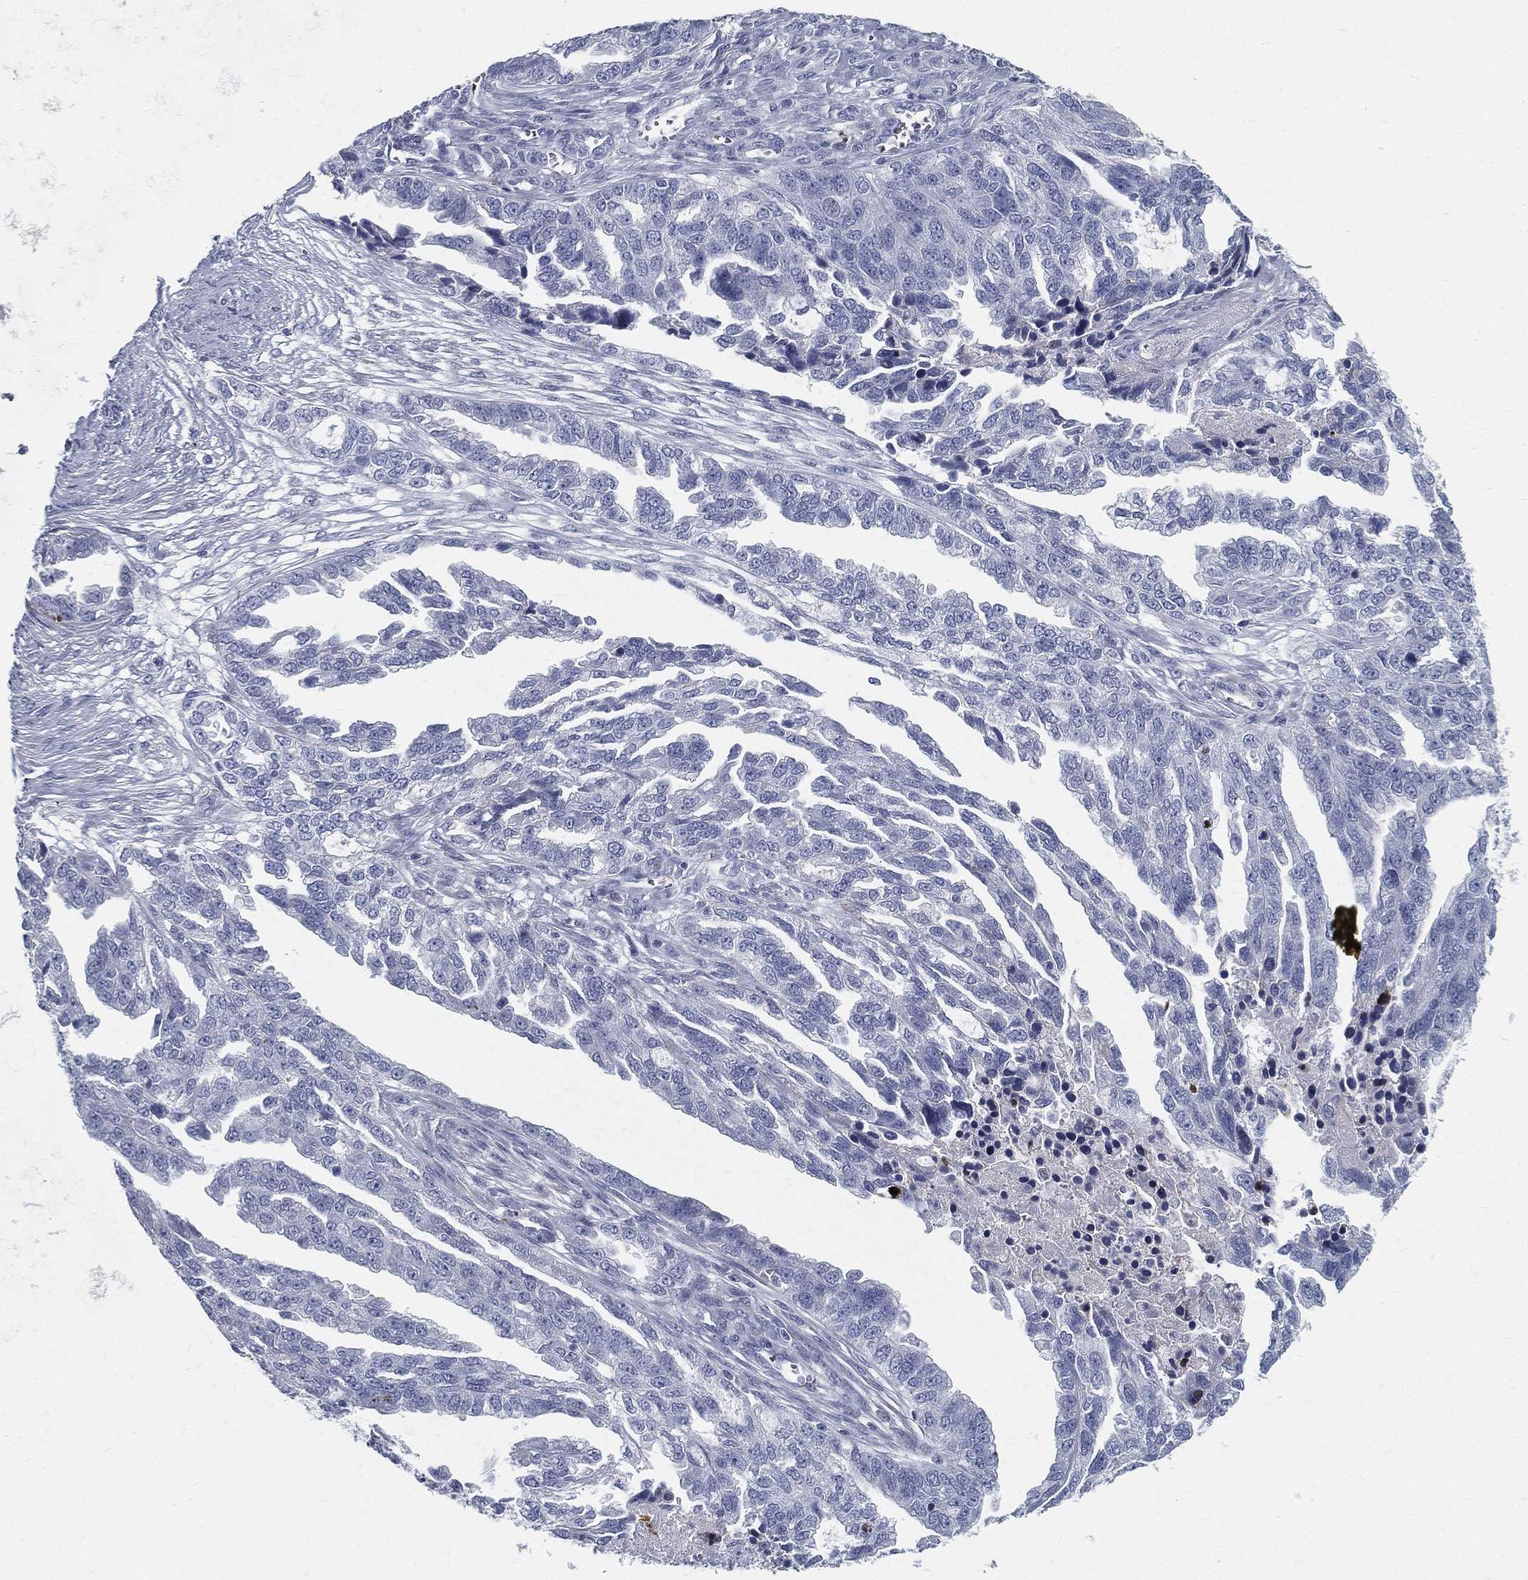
{"staining": {"intensity": "negative", "quantity": "none", "location": "none"}, "tissue": "ovarian cancer", "cell_type": "Tumor cells", "image_type": "cancer", "snomed": [{"axis": "morphology", "description": "Cystadenocarcinoma, serous, NOS"}, {"axis": "topography", "description": "Ovary"}], "caption": "An immunohistochemistry histopathology image of ovarian serous cystadenocarcinoma is shown. There is no staining in tumor cells of ovarian serous cystadenocarcinoma.", "gene": "SPPL2C", "patient": {"sex": "female", "age": 51}}